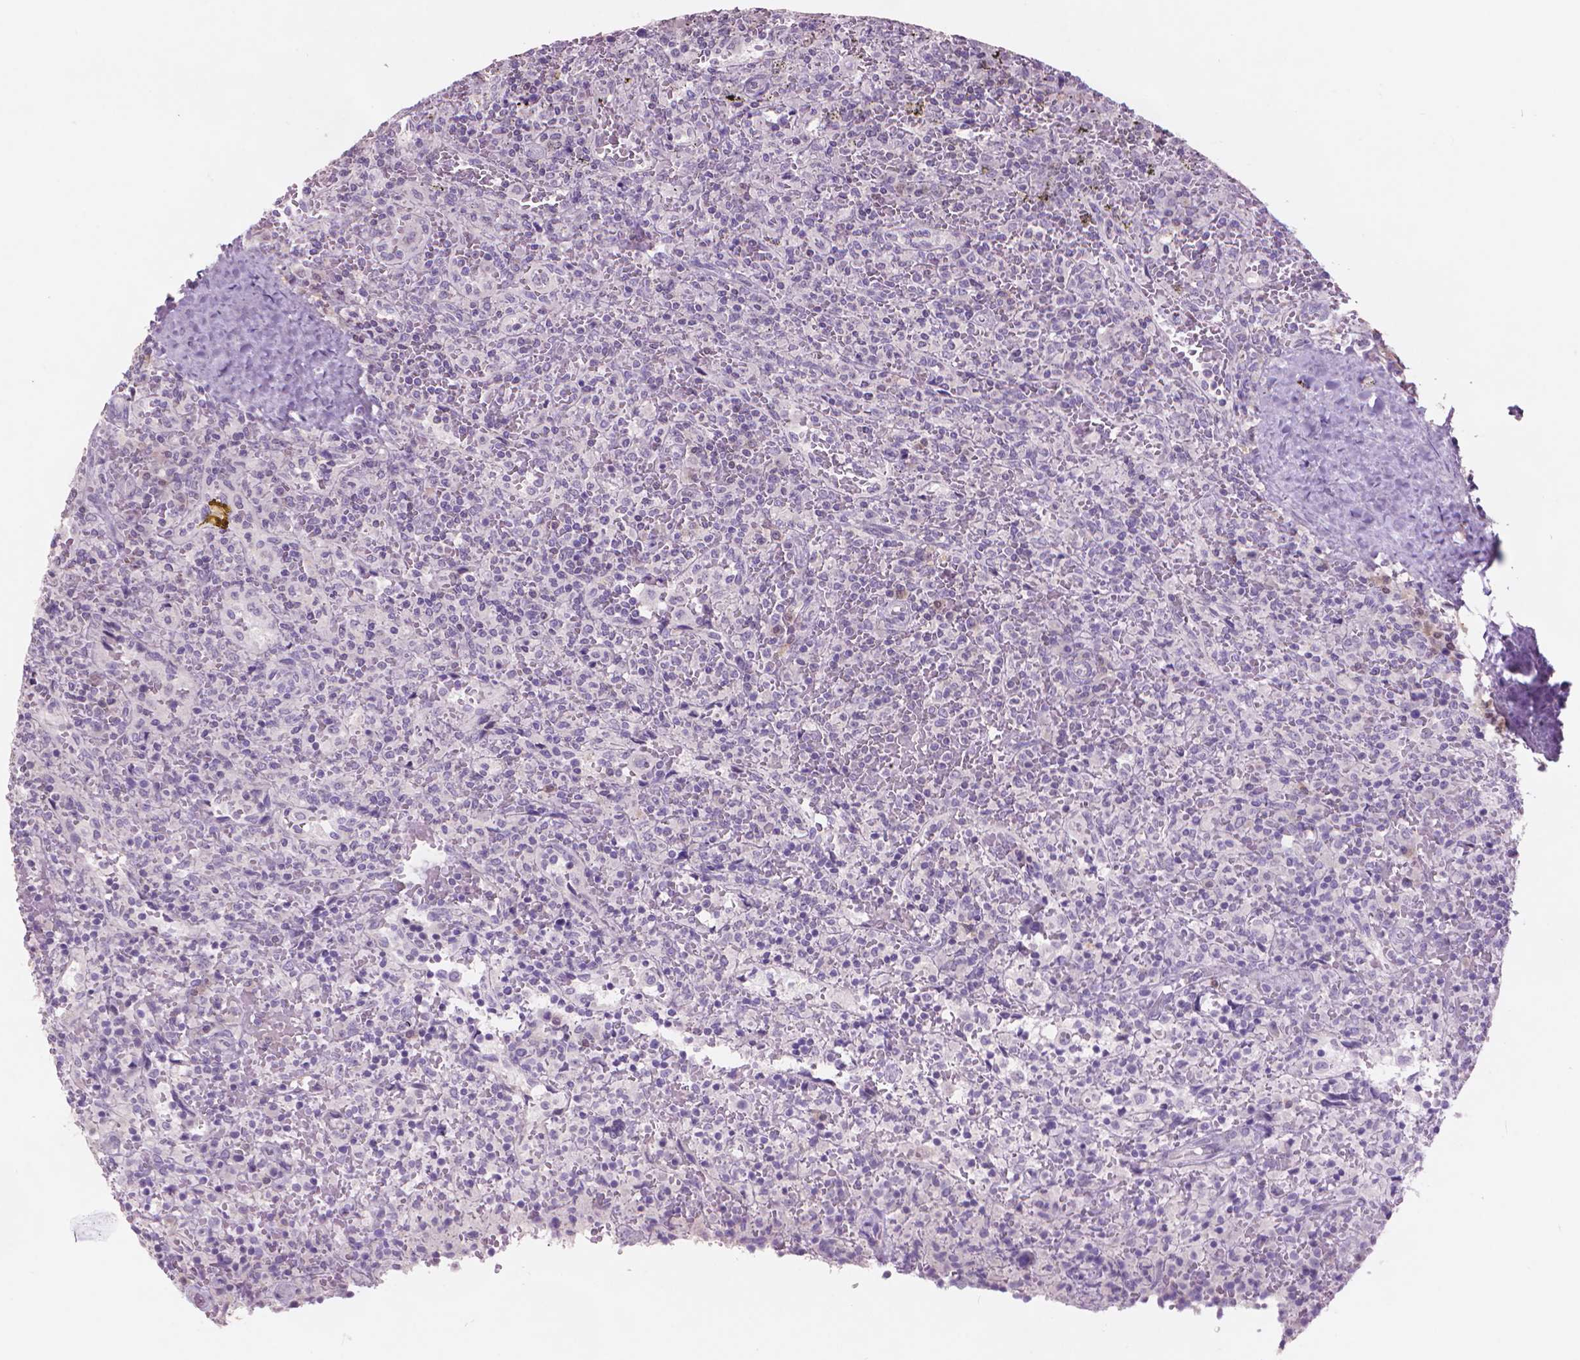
{"staining": {"intensity": "negative", "quantity": "none", "location": "none"}, "tissue": "lymphoma", "cell_type": "Tumor cells", "image_type": "cancer", "snomed": [{"axis": "morphology", "description": "Malignant lymphoma, non-Hodgkin's type, Low grade"}, {"axis": "topography", "description": "Spleen"}], "caption": "Protein analysis of low-grade malignant lymphoma, non-Hodgkin's type shows no significant expression in tumor cells.", "gene": "ENO2", "patient": {"sex": "male", "age": 62}}